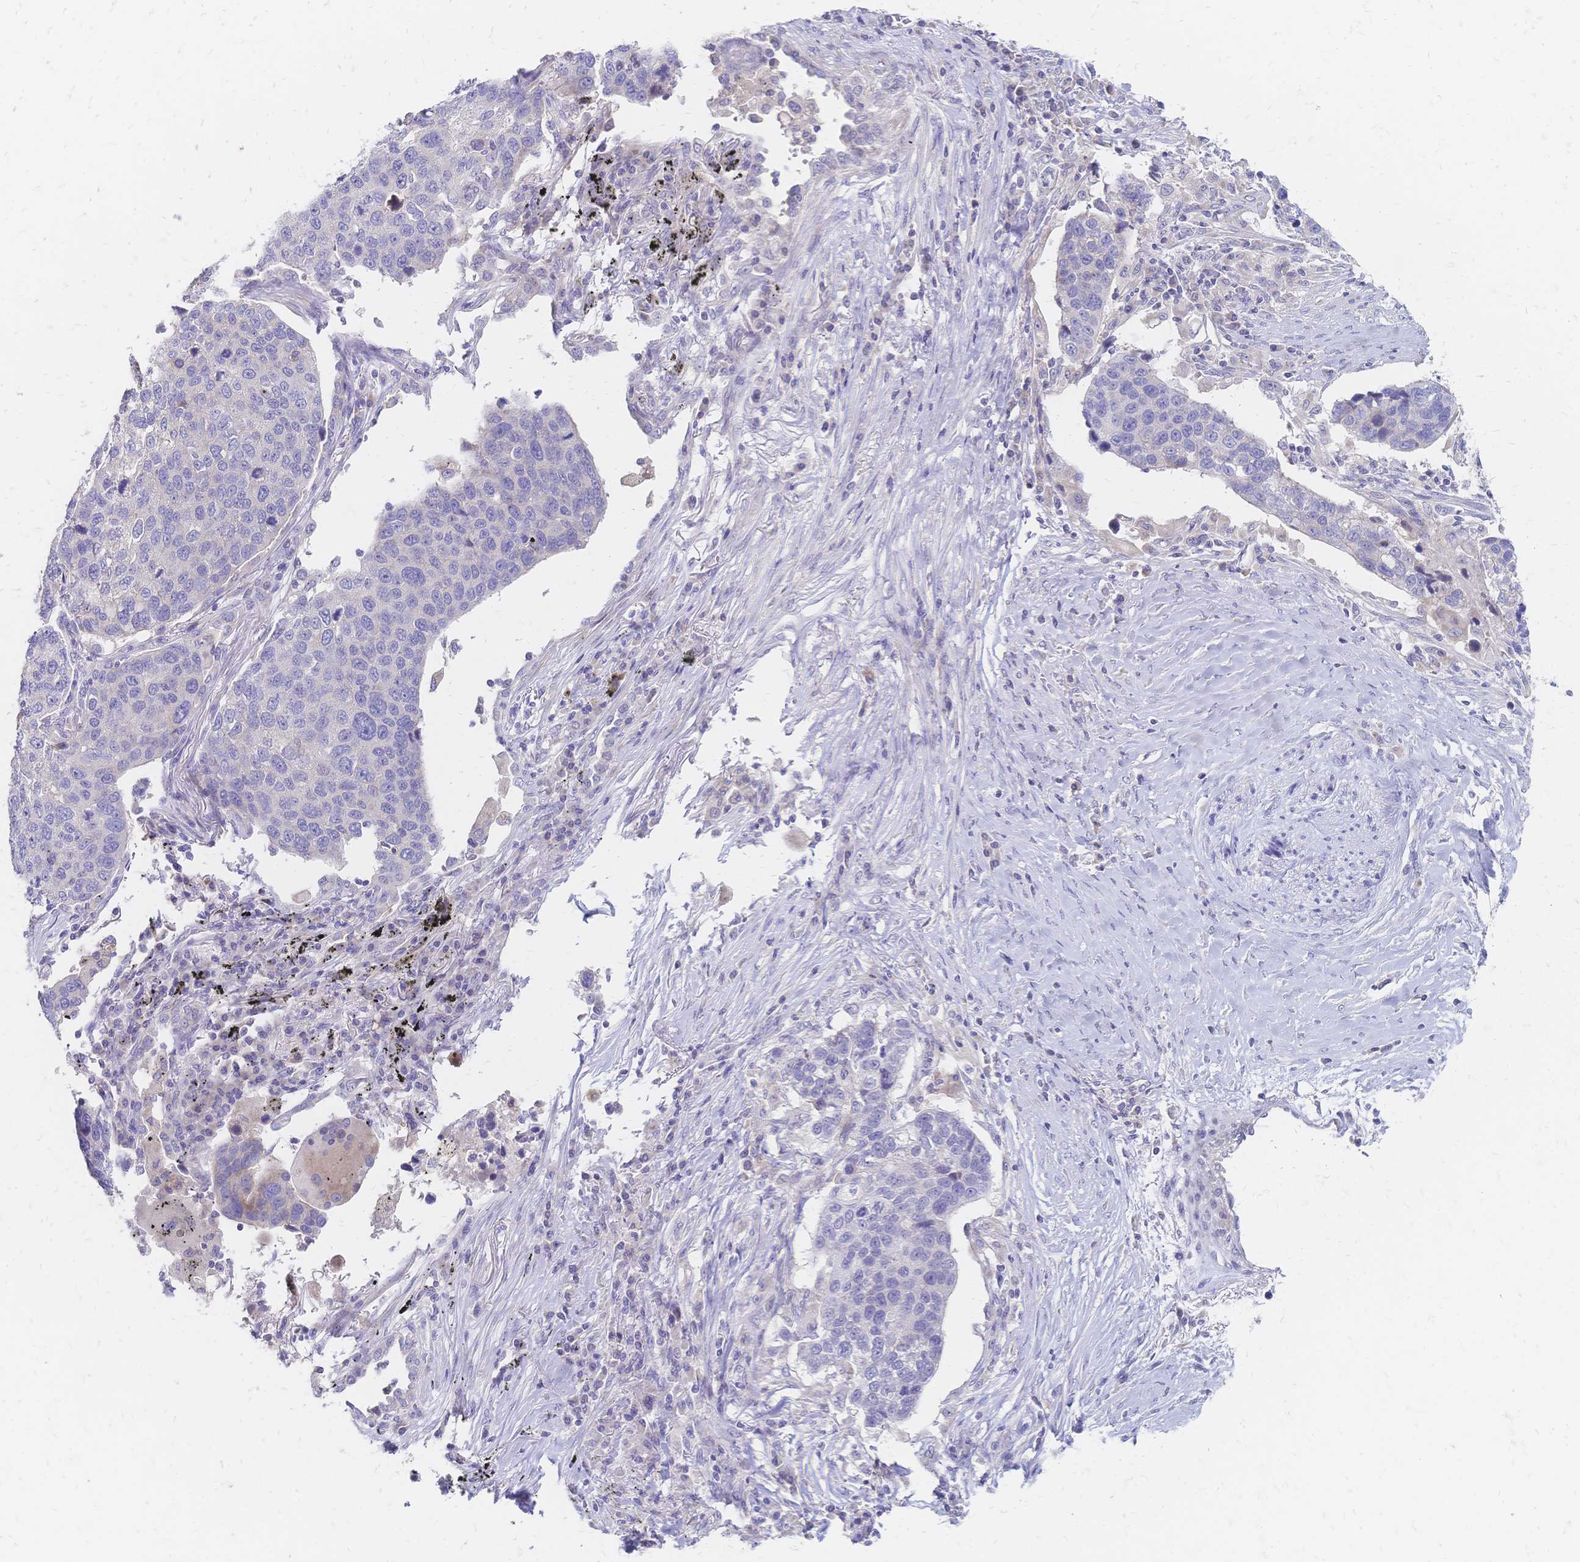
{"staining": {"intensity": "negative", "quantity": "none", "location": "none"}, "tissue": "lung cancer", "cell_type": "Tumor cells", "image_type": "cancer", "snomed": [{"axis": "morphology", "description": "Squamous cell carcinoma, NOS"}, {"axis": "topography", "description": "Lymph node"}, {"axis": "topography", "description": "Lung"}], "caption": "The histopathology image shows no significant staining in tumor cells of lung cancer (squamous cell carcinoma). Nuclei are stained in blue.", "gene": "VWC2L", "patient": {"sex": "male", "age": 61}}